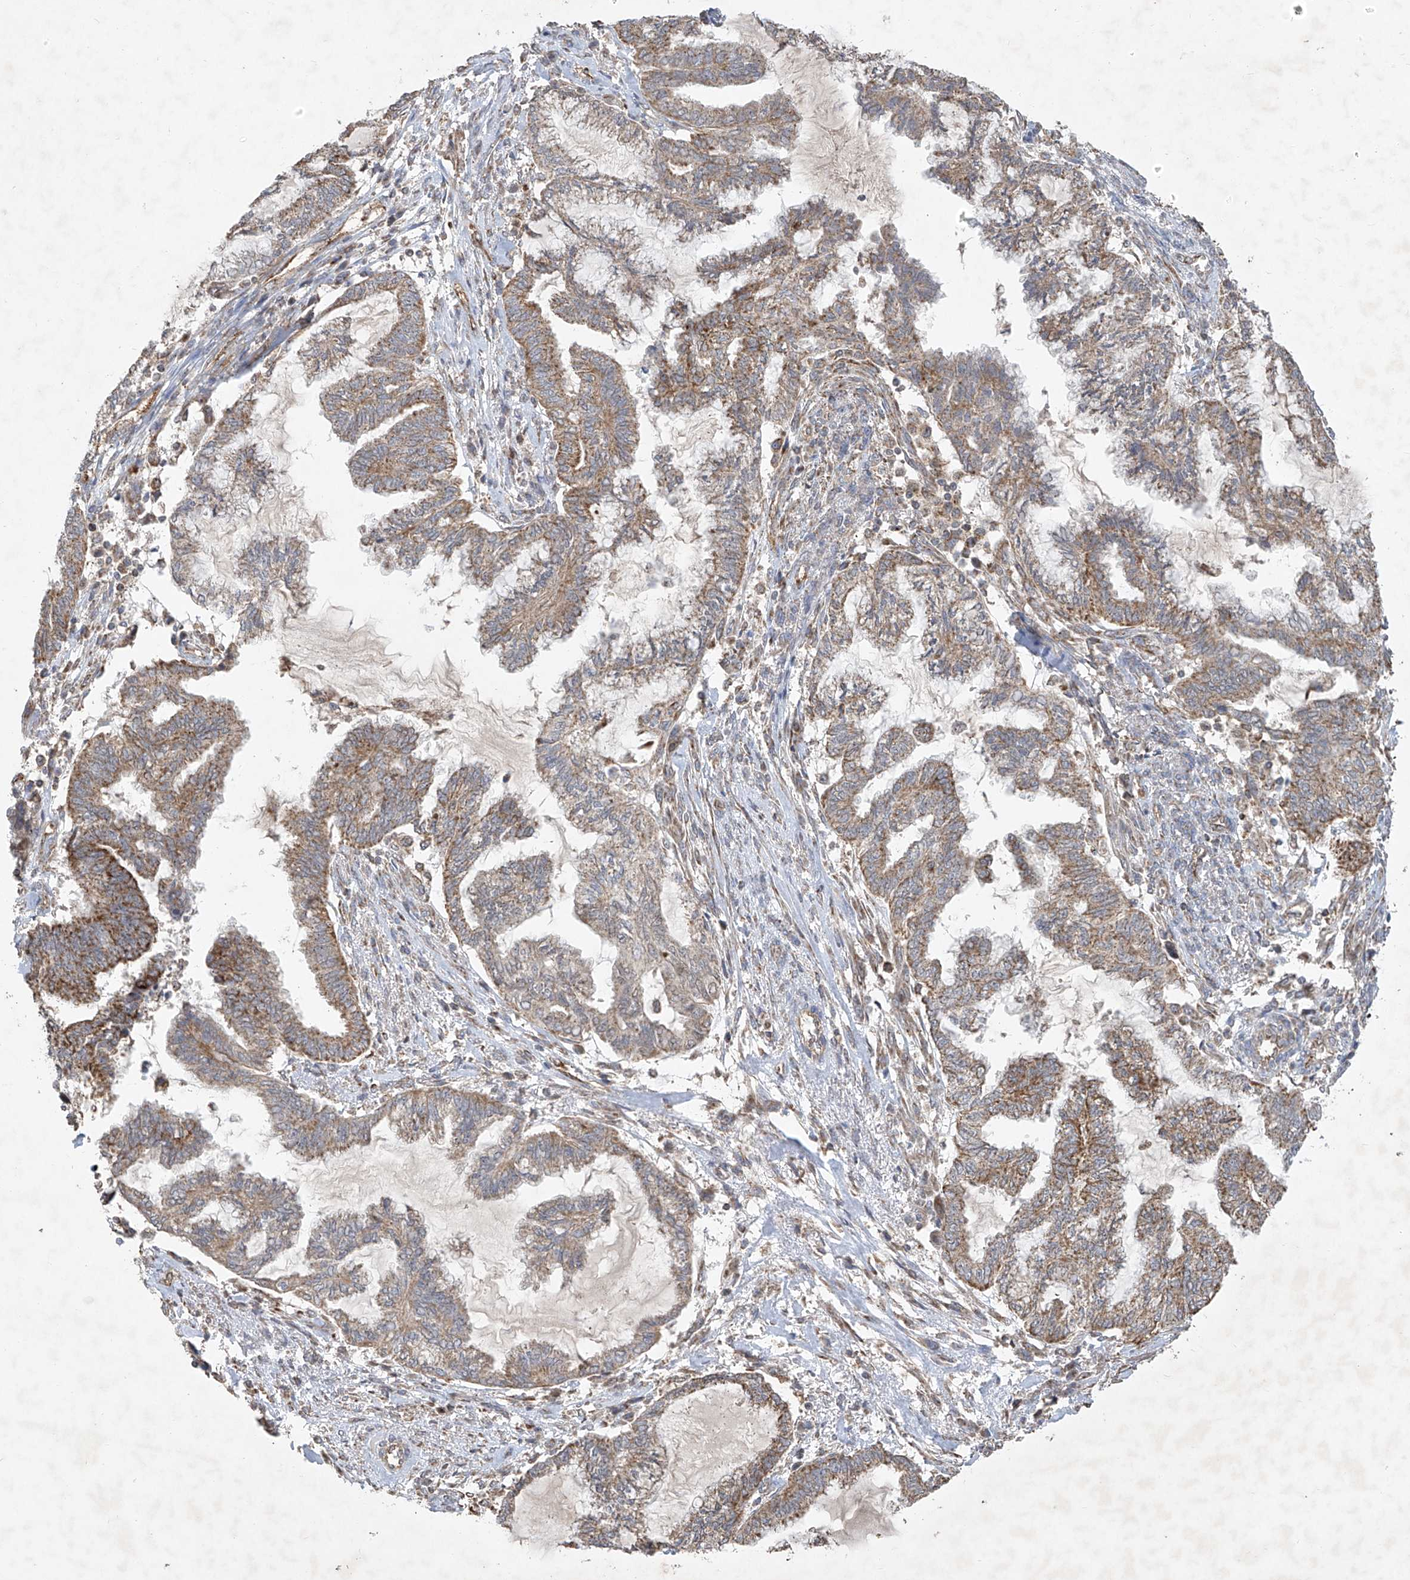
{"staining": {"intensity": "moderate", "quantity": ">75%", "location": "cytoplasmic/membranous"}, "tissue": "endometrial cancer", "cell_type": "Tumor cells", "image_type": "cancer", "snomed": [{"axis": "morphology", "description": "Adenocarcinoma, NOS"}, {"axis": "topography", "description": "Endometrium"}], "caption": "High-magnification brightfield microscopy of adenocarcinoma (endometrial) stained with DAB (brown) and counterstained with hematoxylin (blue). tumor cells exhibit moderate cytoplasmic/membranous expression is present in approximately>75% of cells.", "gene": "UQCC1", "patient": {"sex": "female", "age": 86}}